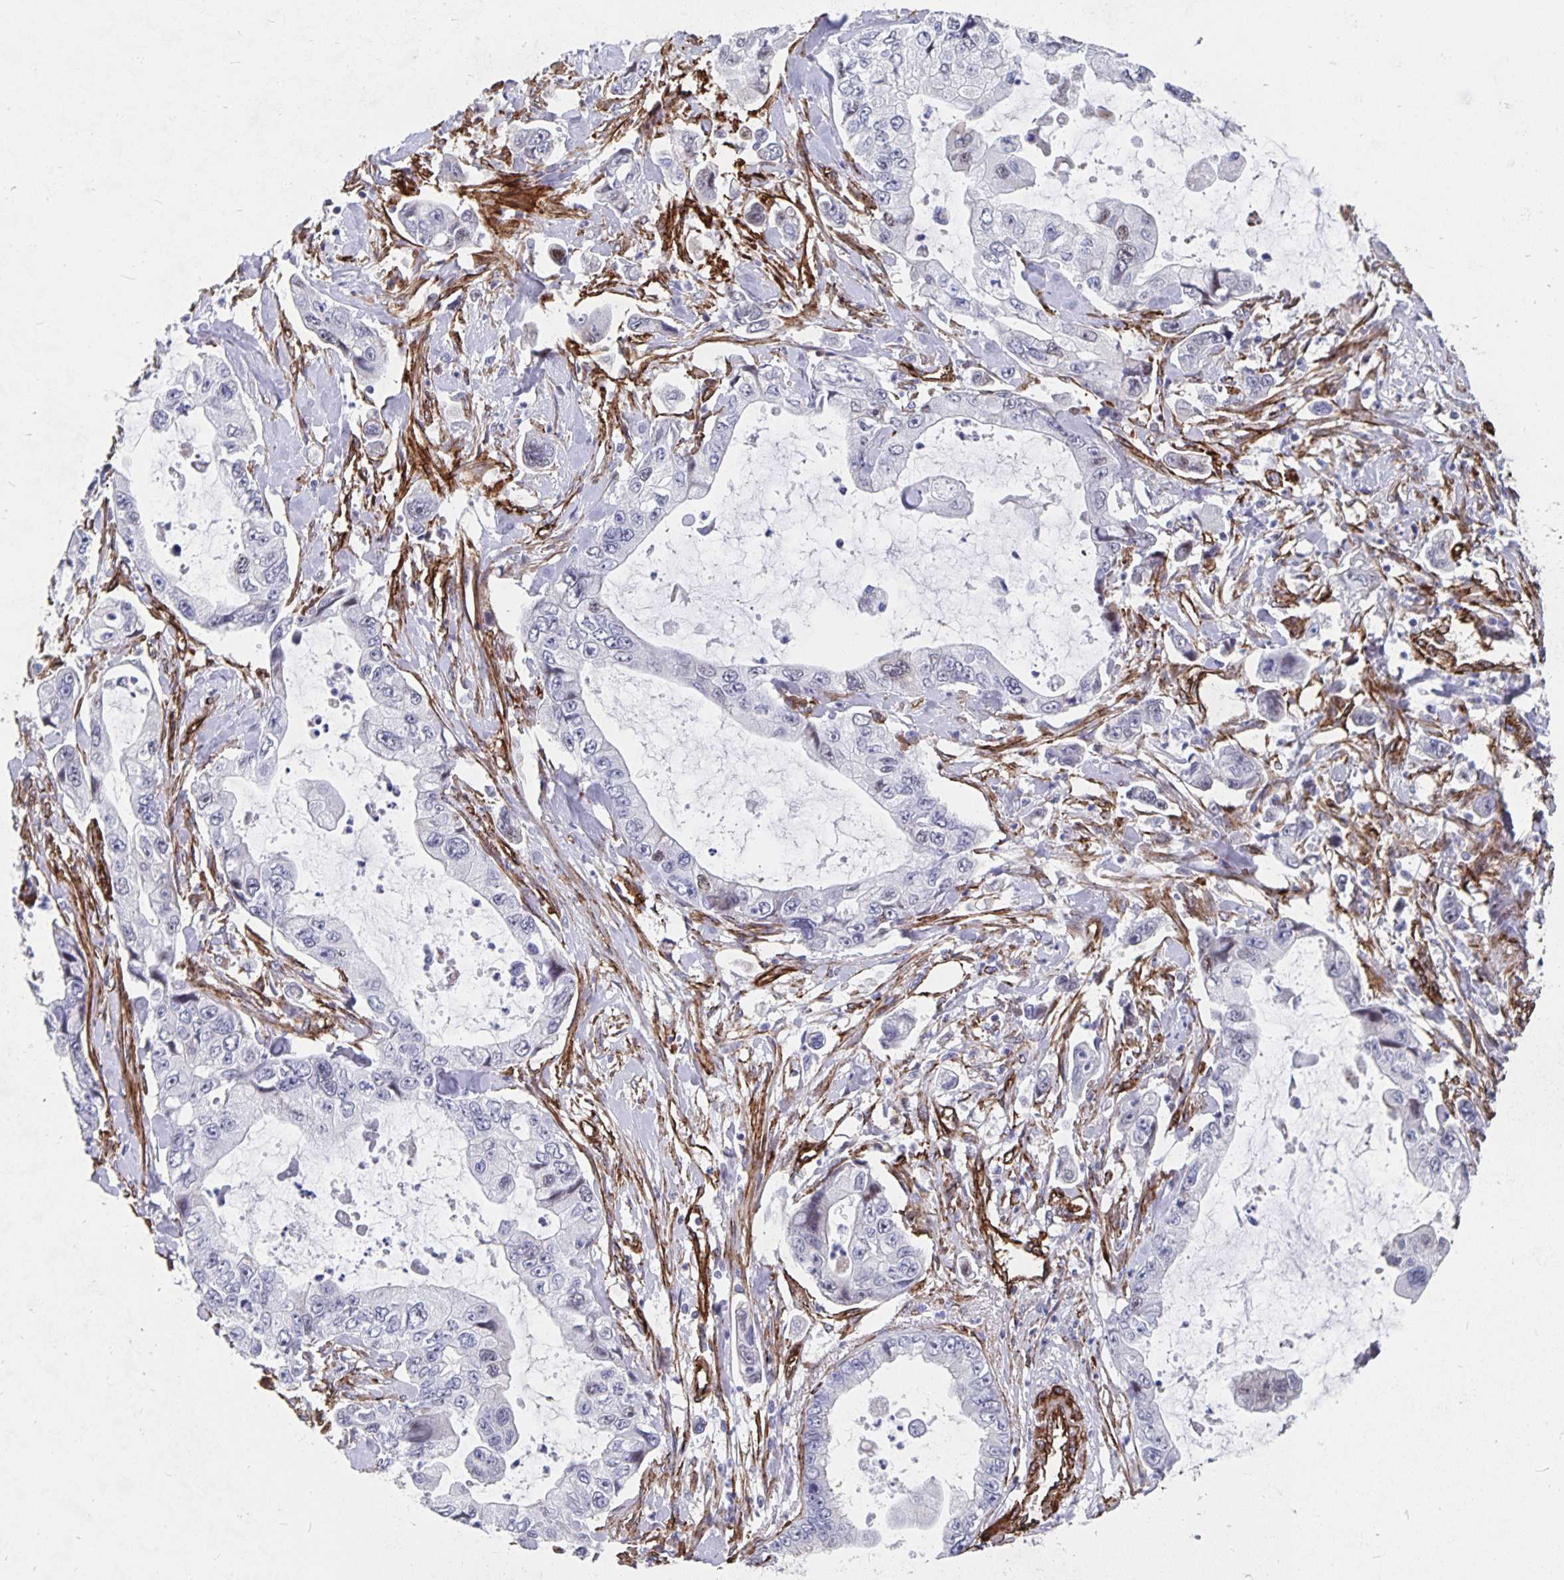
{"staining": {"intensity": "negative", "quantity": "none", "location": "none"}, "tissue": "stomach cancer", "cell_type": "Tumor cells", "image_type": "cancer", "snomed": [{"axis": "morphology", "description": "Adenocarcinoma, NOS"}, {"axis": "topography", "description": "Pancreas"}, {"axis": "topography", "description": "Stomach, upper"}, {"axis": "topography", "description": "Stomach"}], "caption": "An image of human stomach cancer is negative for staining in tumor cells.", "gene": "DCHS2", "patient": {"sex": "male", "age": 77}}